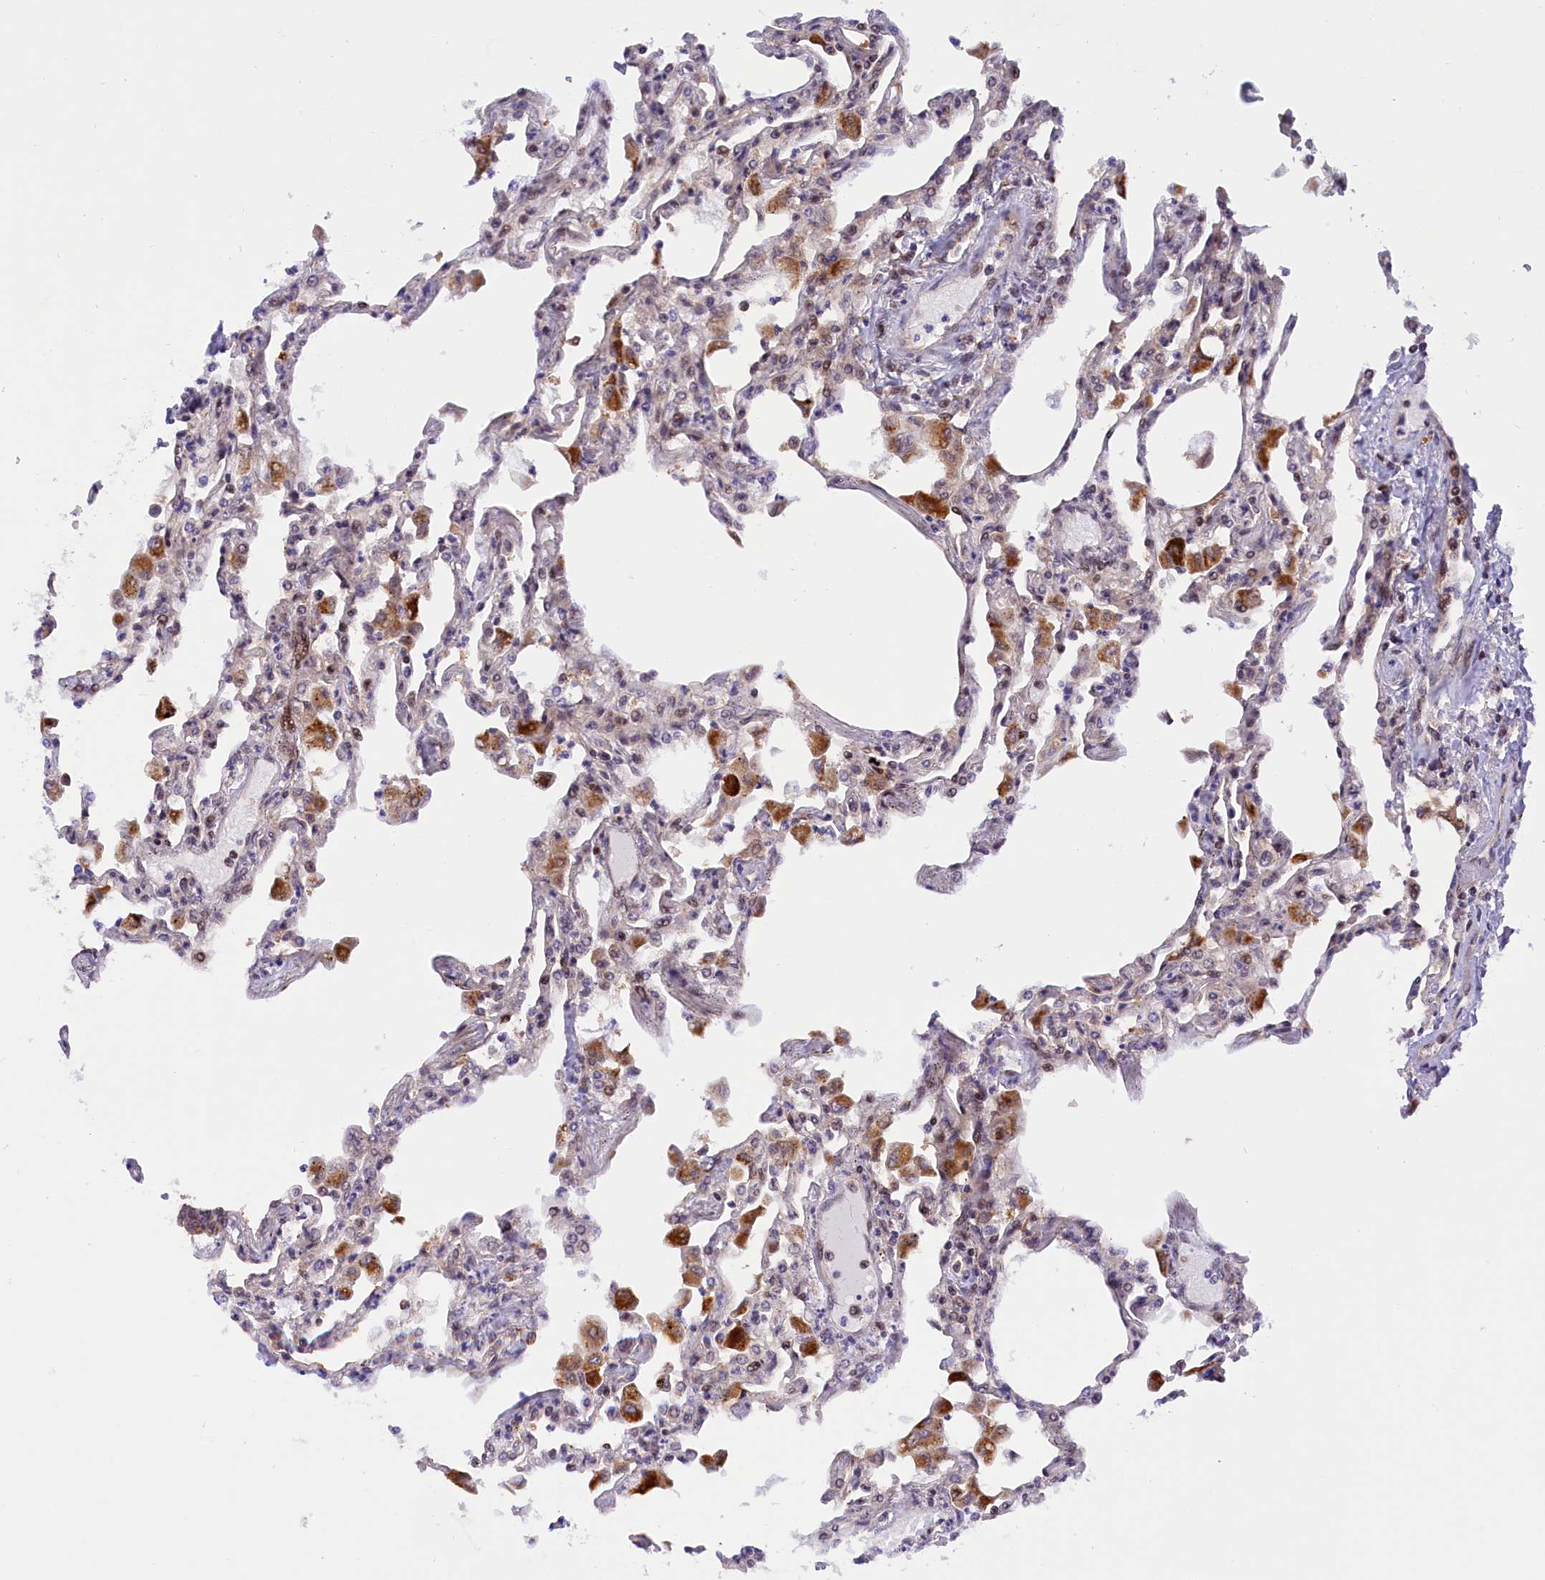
{"staining": {"intensity": "moderate", "quantity": "<25%", "location": "cytoplasmic/membranous,nuclear"}, "tissue": "lung", "cell_type": "Alveolar cells", "image_type": "normal", "snomed": [{"axis": "morphology", "description": "Normal tissue, NOS"}, {"axis": "topography", "description": "Bronchus"}, {"axis": "topography", "description": "Lung"}], "caption": "Immunohistochemical staining of benign human lung shows <25% levels of moderate cytoplasmic/membranous,nuclear protein expression in approximately <25% of alveolar cells.", "gene": "SAMD4A", "patient": {"sex": "female", "age": 49}}